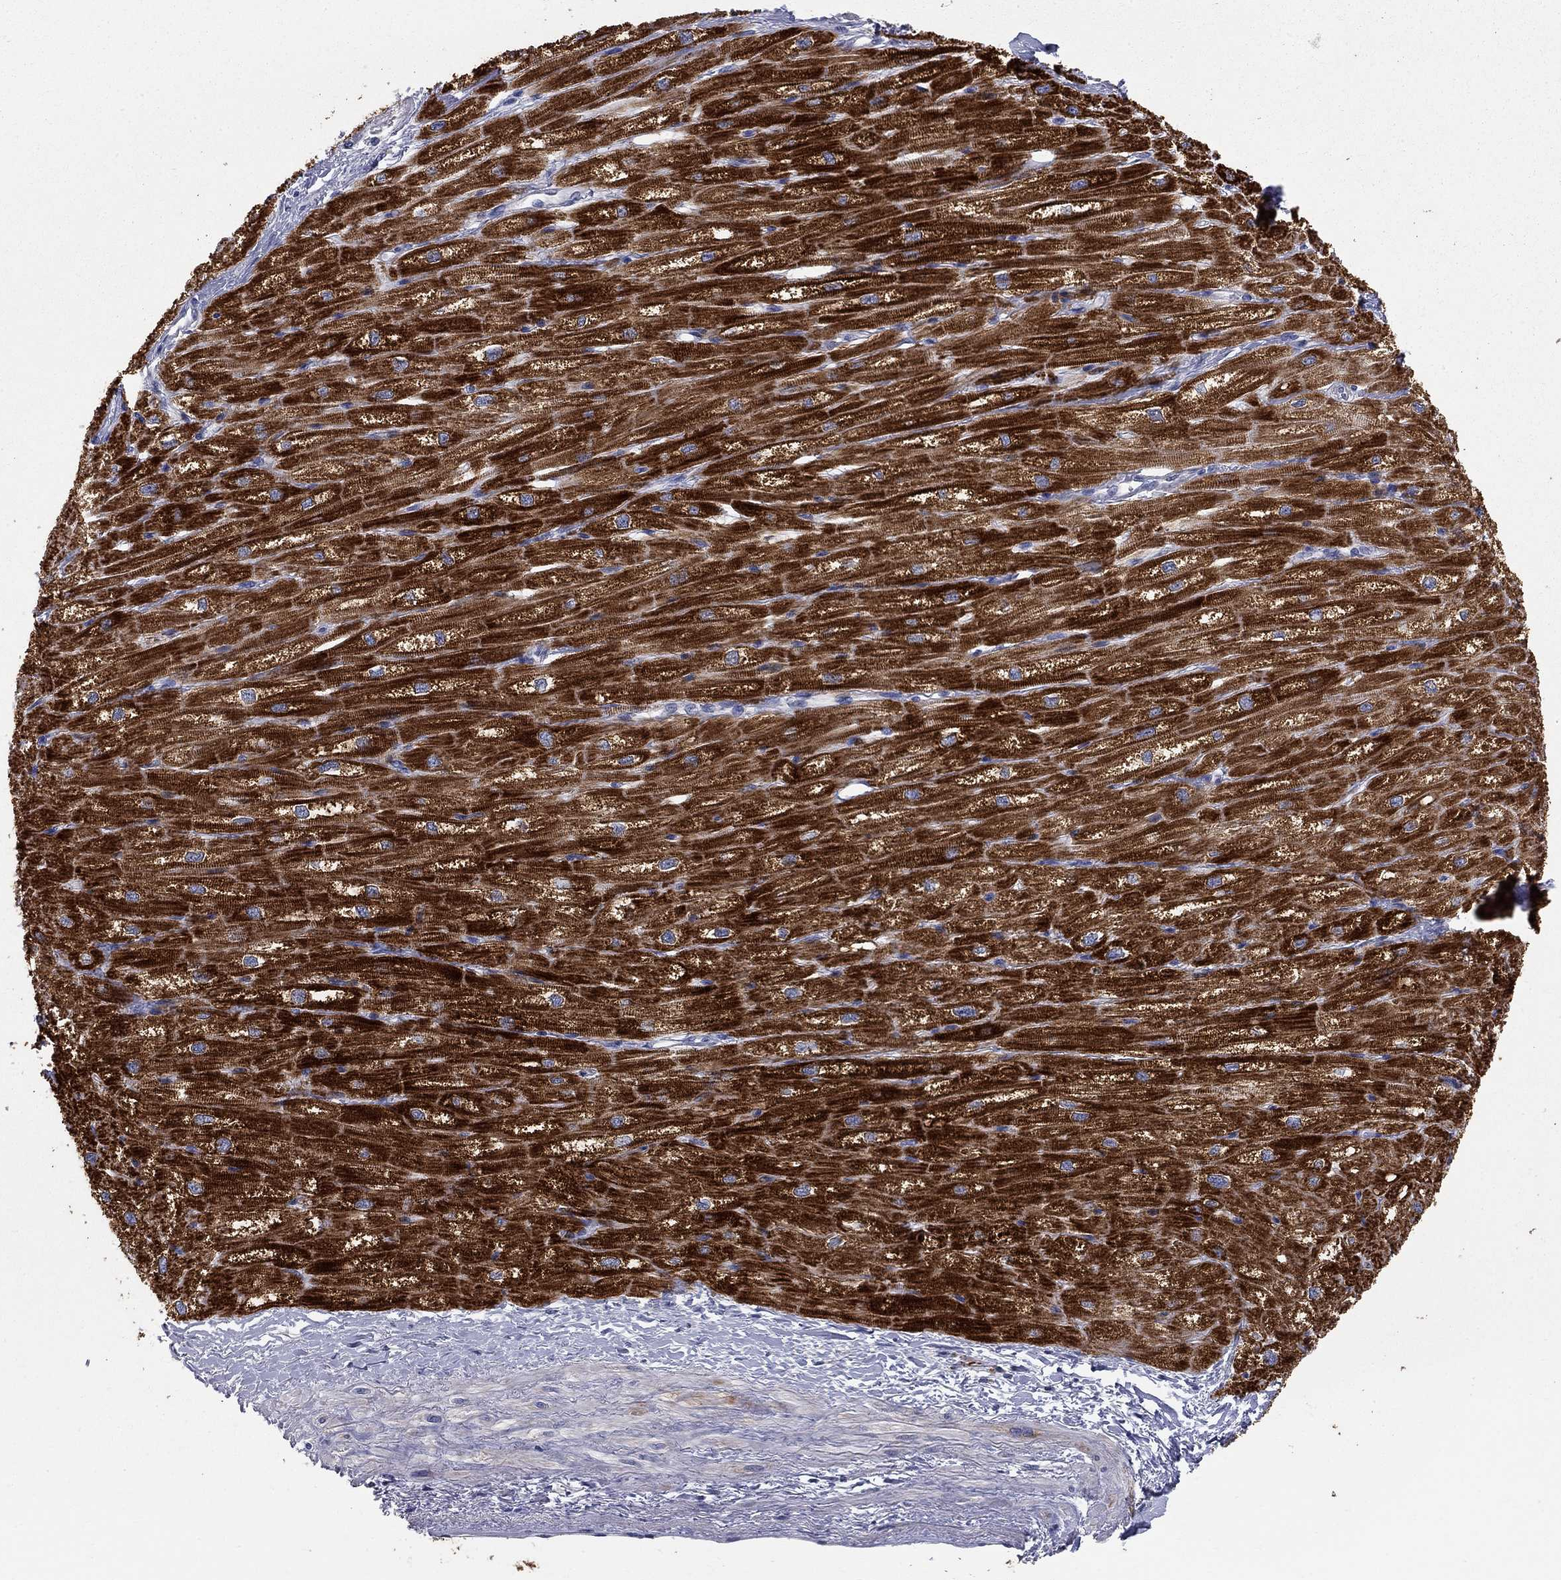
{"staining": {"intensity": "strong", "quantity": ">75%", "location": "cytoplasmic/membranous"}, "tissue": "heart muscle", "cell_type": "Cardiomyocytes", "image_type": "normal", "snomed": [{"axis": "morphology", "description": "Normal tissue, NOS"}, {"axis": "topography", "description": "Heart"}], "caption": "Immunohistochemical staining of benign human heart muscle exhibits high levels of strong cytoplasmic/membranous staining in about >75% of cardiomyocytes.", "gene": "ACSL1", "patient": {"sex": "male", "age": 57}}